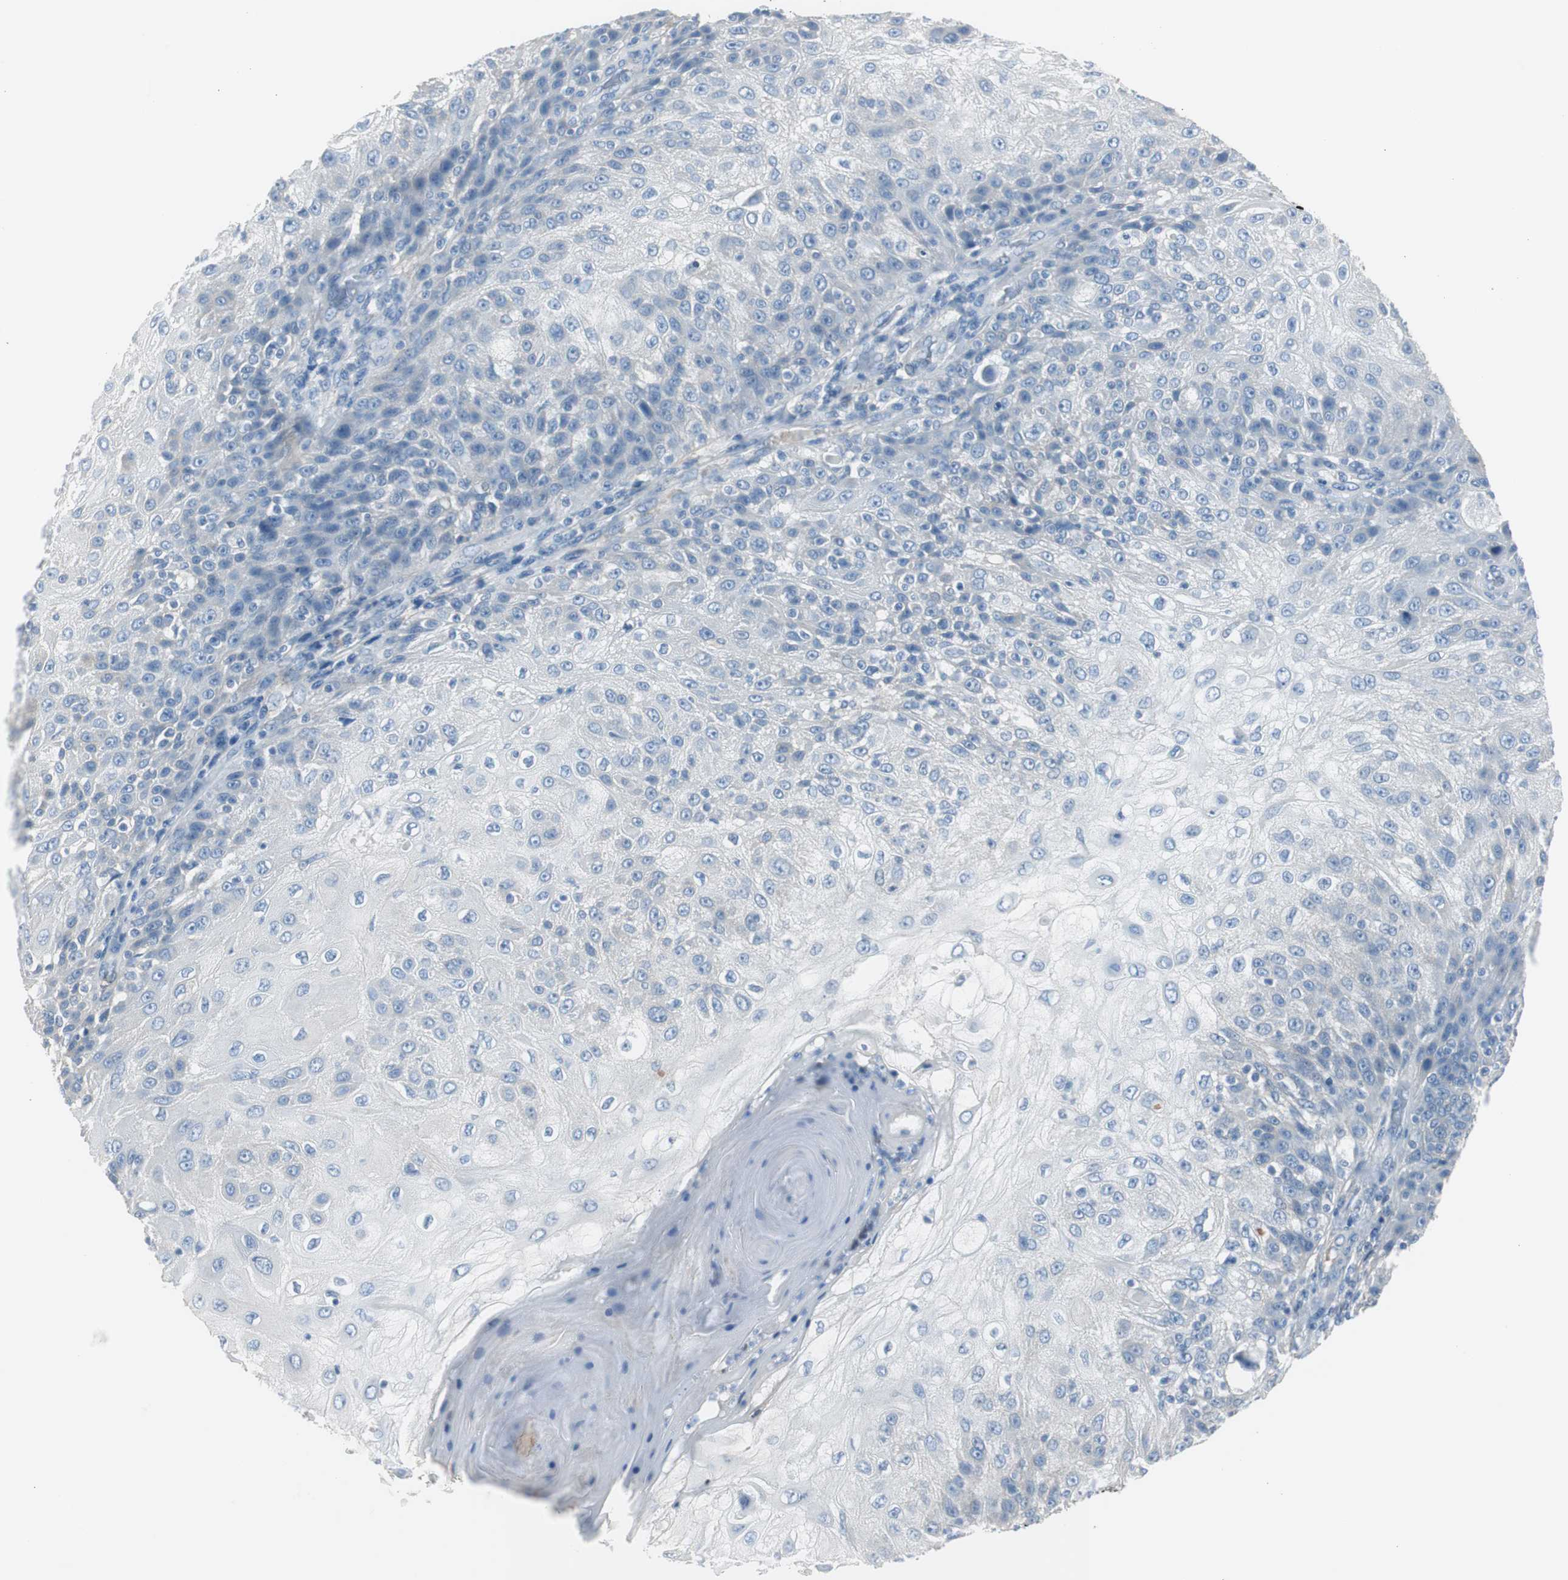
{"staining": {"intensity": "negative", "quantity": "none", "location": "none"}, "tissue": "skin cancer", "cell_type": "Tumor cells", "image_type": "cancer", "snomed": [{"axis": "morphology", "description": "Normal tissue, NOS"}, {"axis": "morphology", "description": "Squamous cell carcinoma, NOS"}, {"axis": "topography", "description": "Skin"}], "caption": "High power microscopy image of an immunohistochemistry (IHC) histopathology image of skin cancer (squamous cell carcinoma), revealing no significant expression in tumor cells.", "gene": "SERPINF1", "patient": {"sex": "female", "age": 83}}